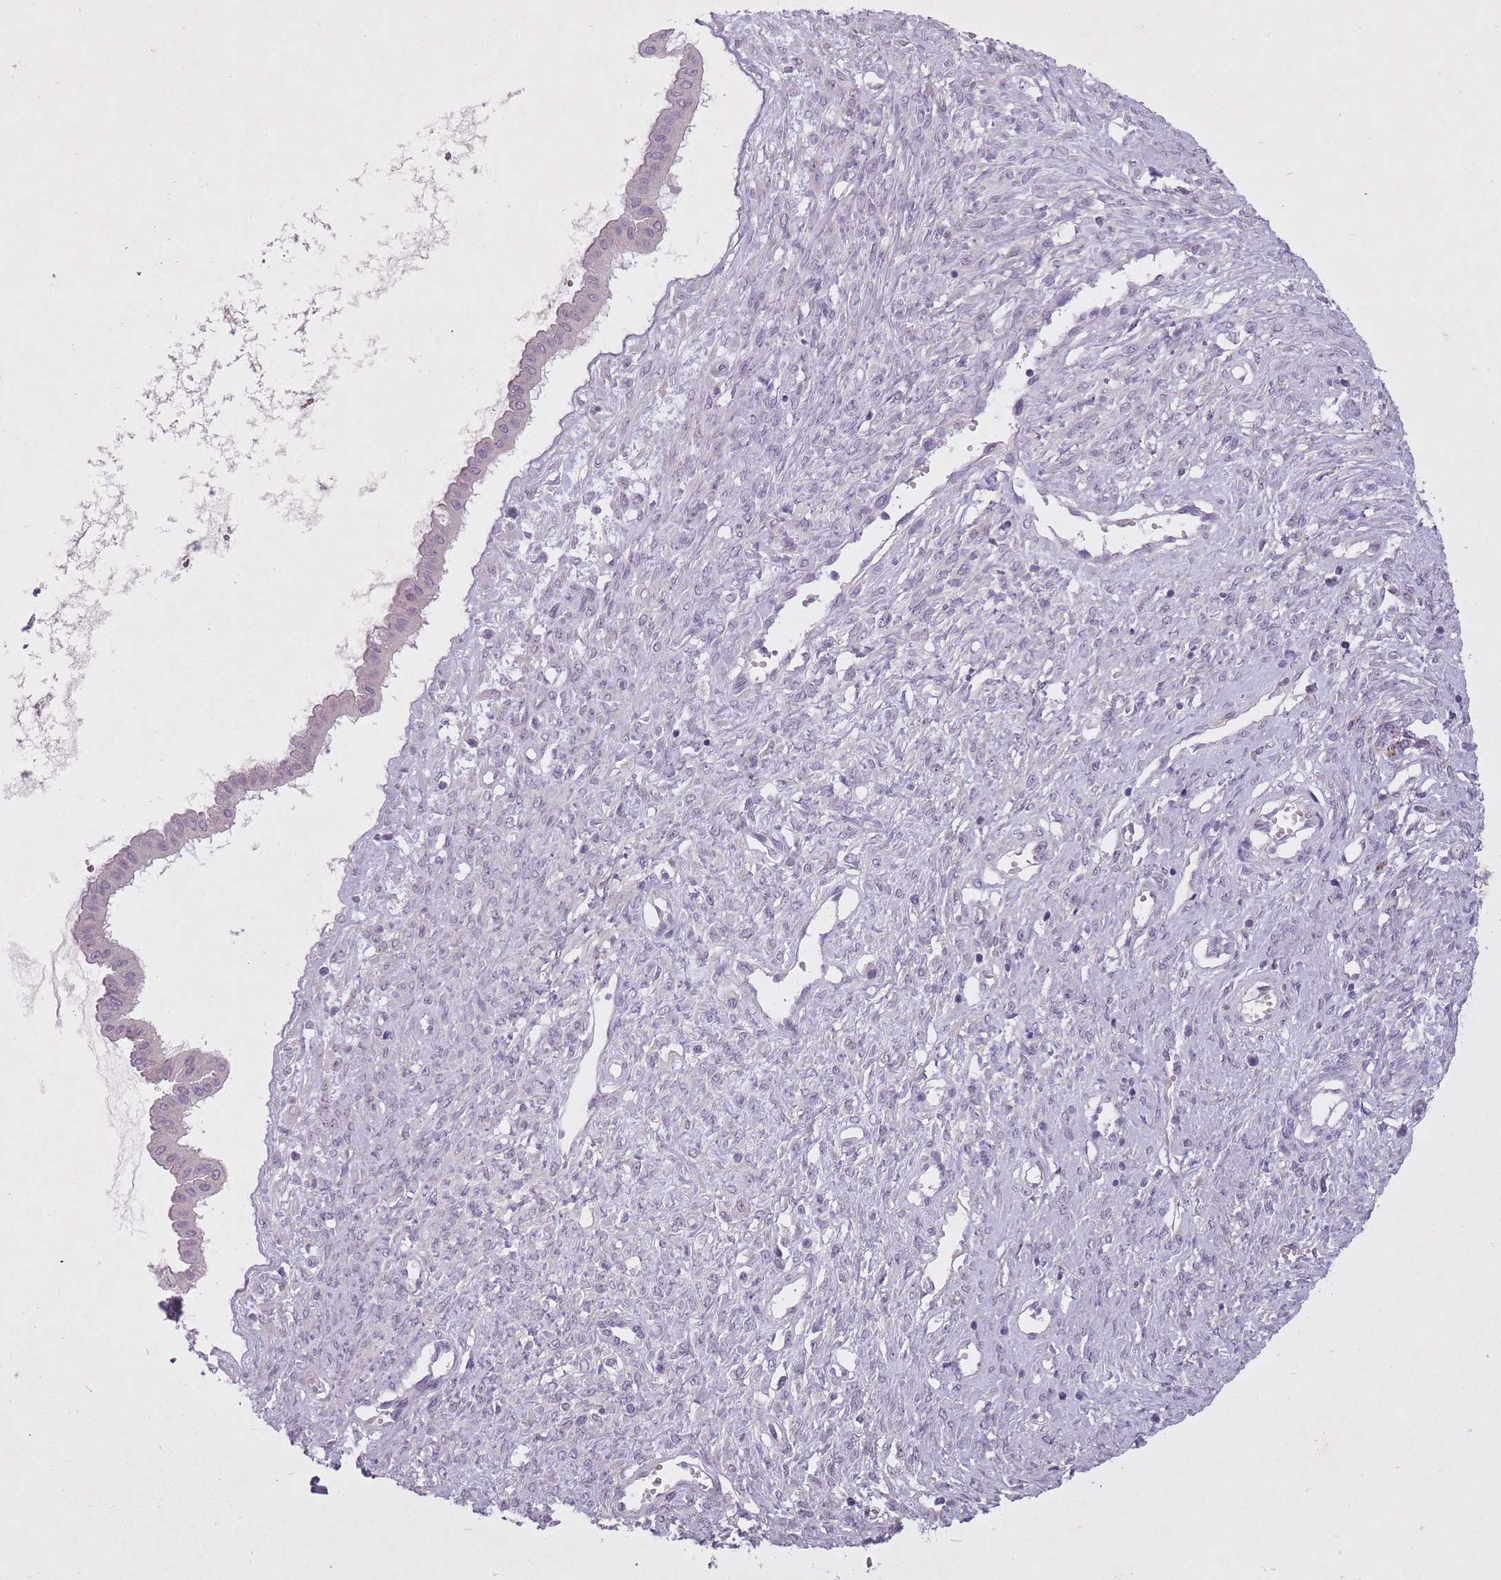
{"staining": {"intensity": "negative", "quantity": "none", "location": "none"}, "tissue": "ovarian cancer", "cell_type": "Tumor cells", "image_type": "cancer", "snomed": [{"axis": "morphology", "description": "Cystadenocarcinoma, mucinous, NOS"}, {"axis": "topography", "description": "Ovary"}], "caption": "This image is of mucinous cystadenocarcinoma (ovarian) stained with immunohistochemistry (IHC) to label a protein in brown with the nuclei are counter-stained blue. There is no staining in tumor cells.", "gene": "FAM43B", "patient": {"sex": "female", "age": 73}}